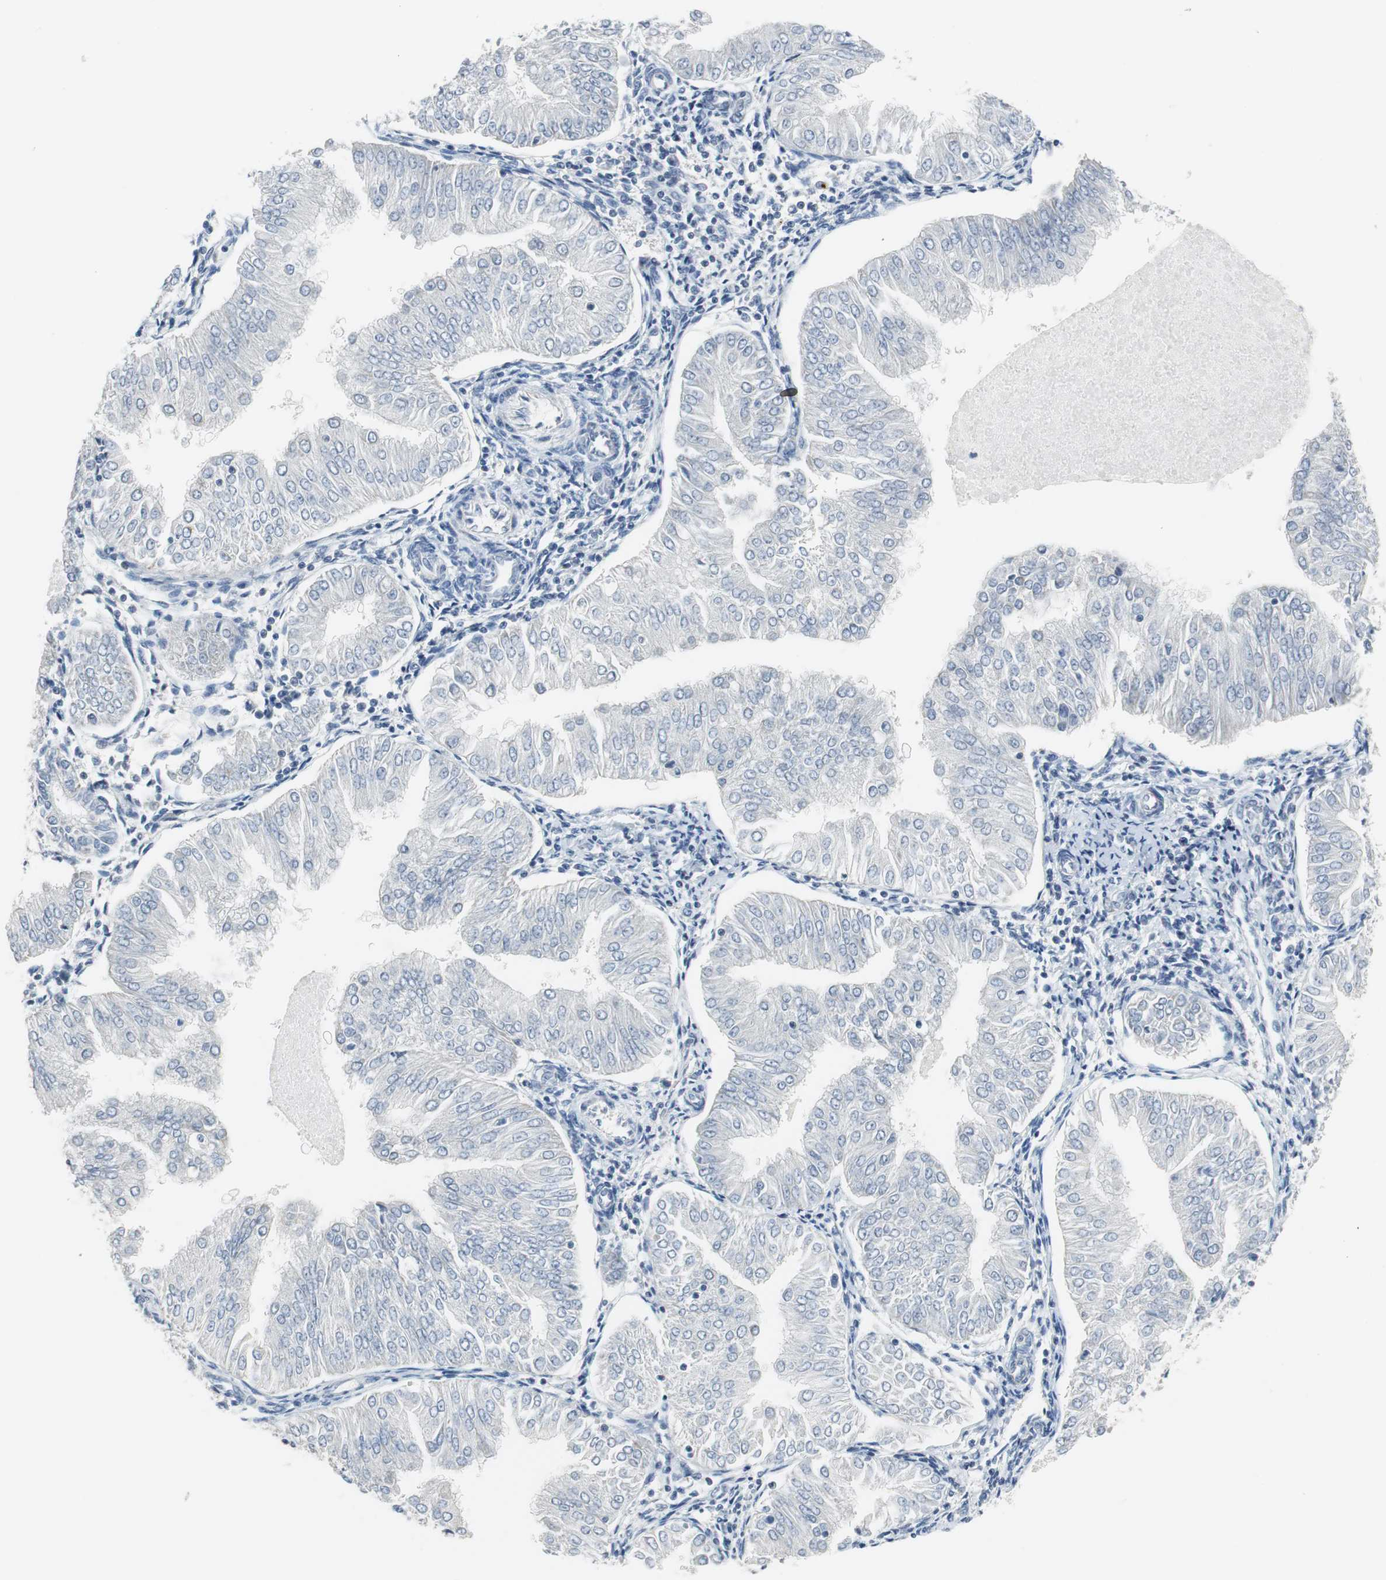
{"staining": {"intensity": "negative", "quantity": "none", "location": "none"}, "tissue": "endometrial cancer", "cell_type": "Tumor cells", "image_type": "cancer", "snomed": [{"axis": "morphology", "description": "Adenocarcinoma, NOS"}, {"axis": "topography", "description": "Endometrium"}], "caption": "Tumor cells are negative for brown protein staining in endometrial adenocarcinoma.", "gene": "GLCCI1", "patient": {"sex": "female", "age": 53}}